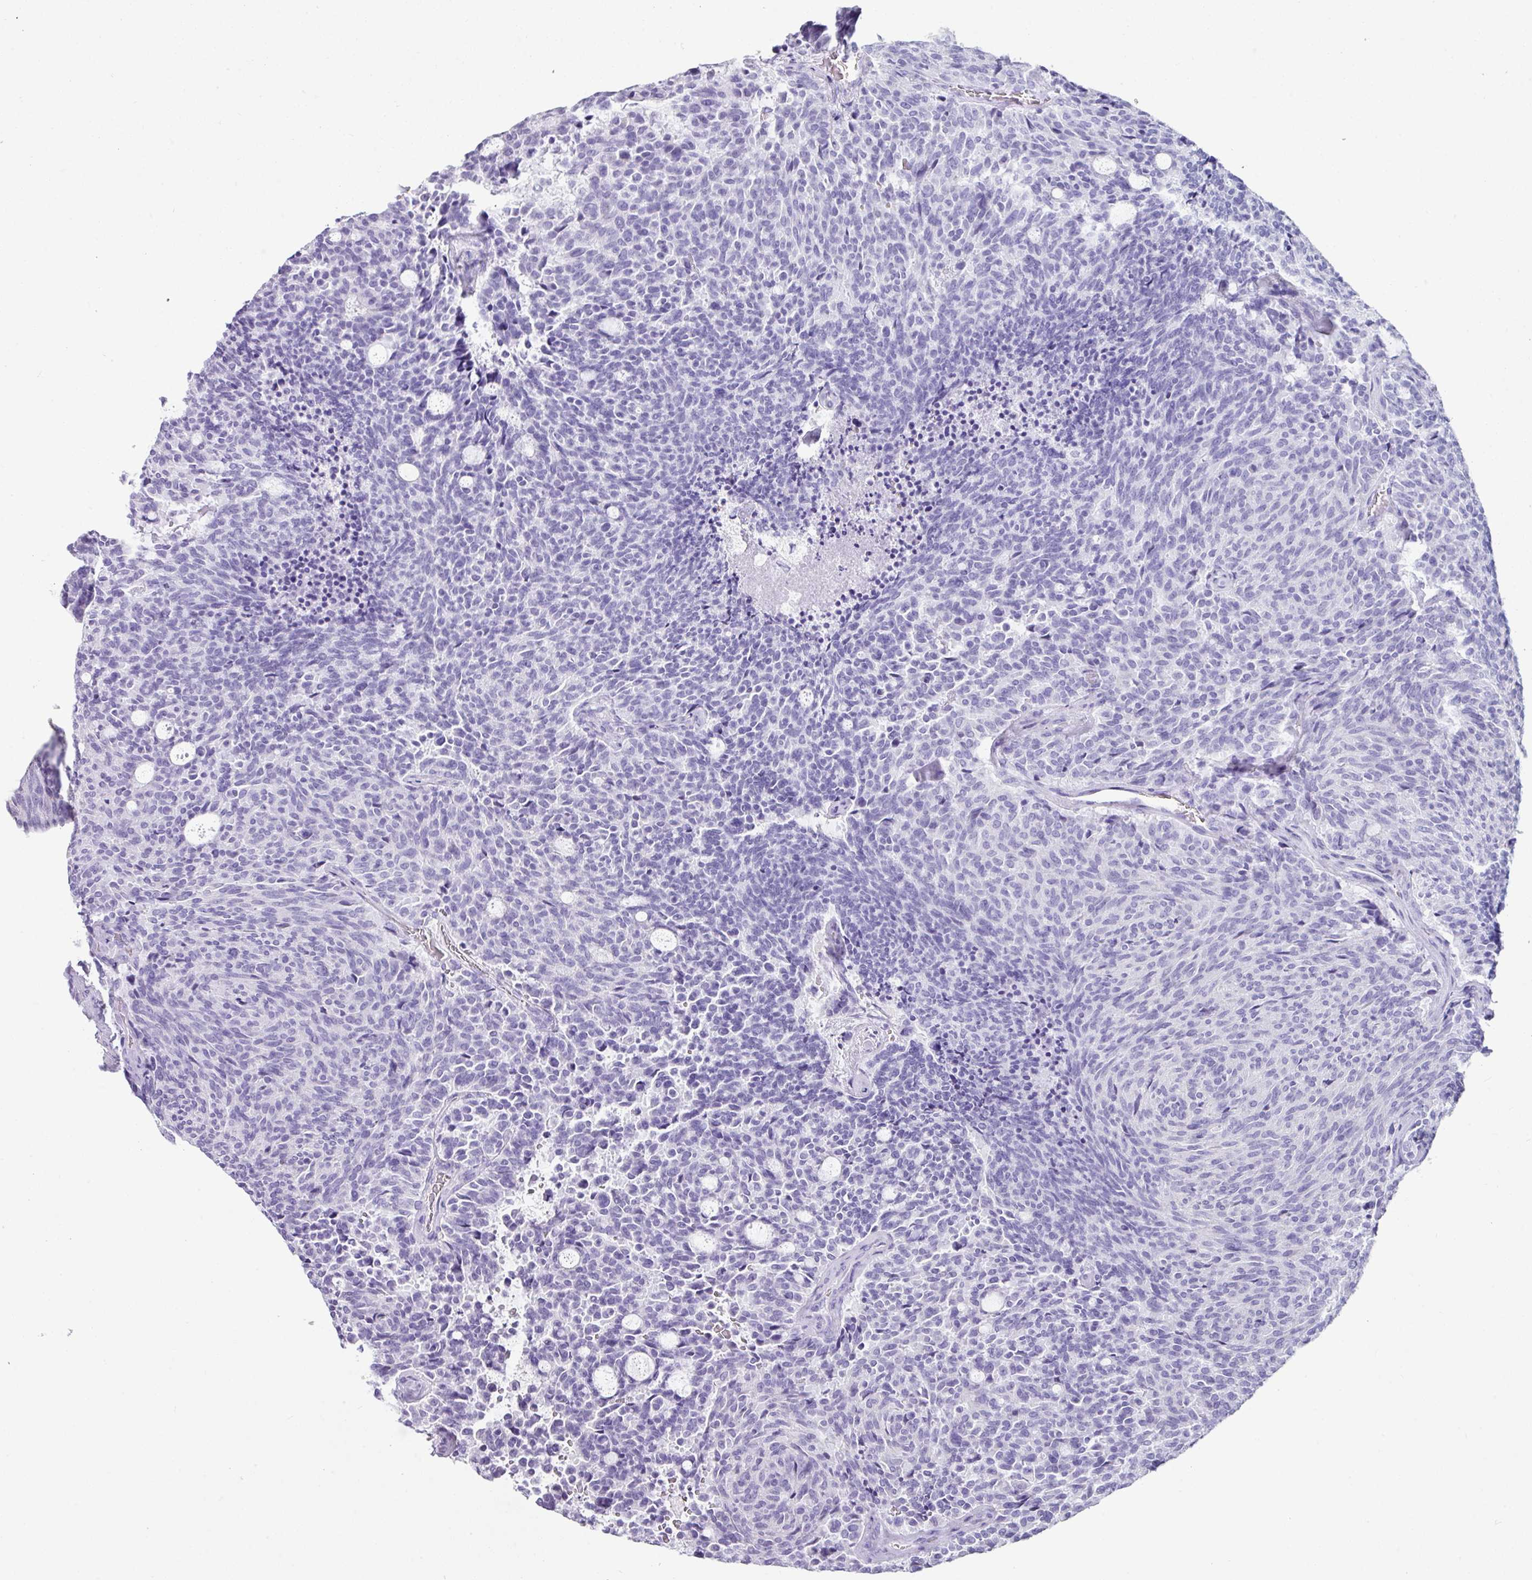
{"staining": {"intensity": "negative", "quantity": "none", "location": "none"}, "tissue": "carcinoid", "cell_type": "Tumor cells", "image_type": "cancer", "snomed": [{"axis": "morphology", "description": "Carcinoid, malignant, NOS"}, {"axis": "topography", "description": "Pancreas"}], "caption": "This is an immunohistochemistry (IHC) micrograph of human carcinoid. There is no expression in tumor cells.", "gene": "NCCRP1", "patient": {"sex": "female", "age": 54}}